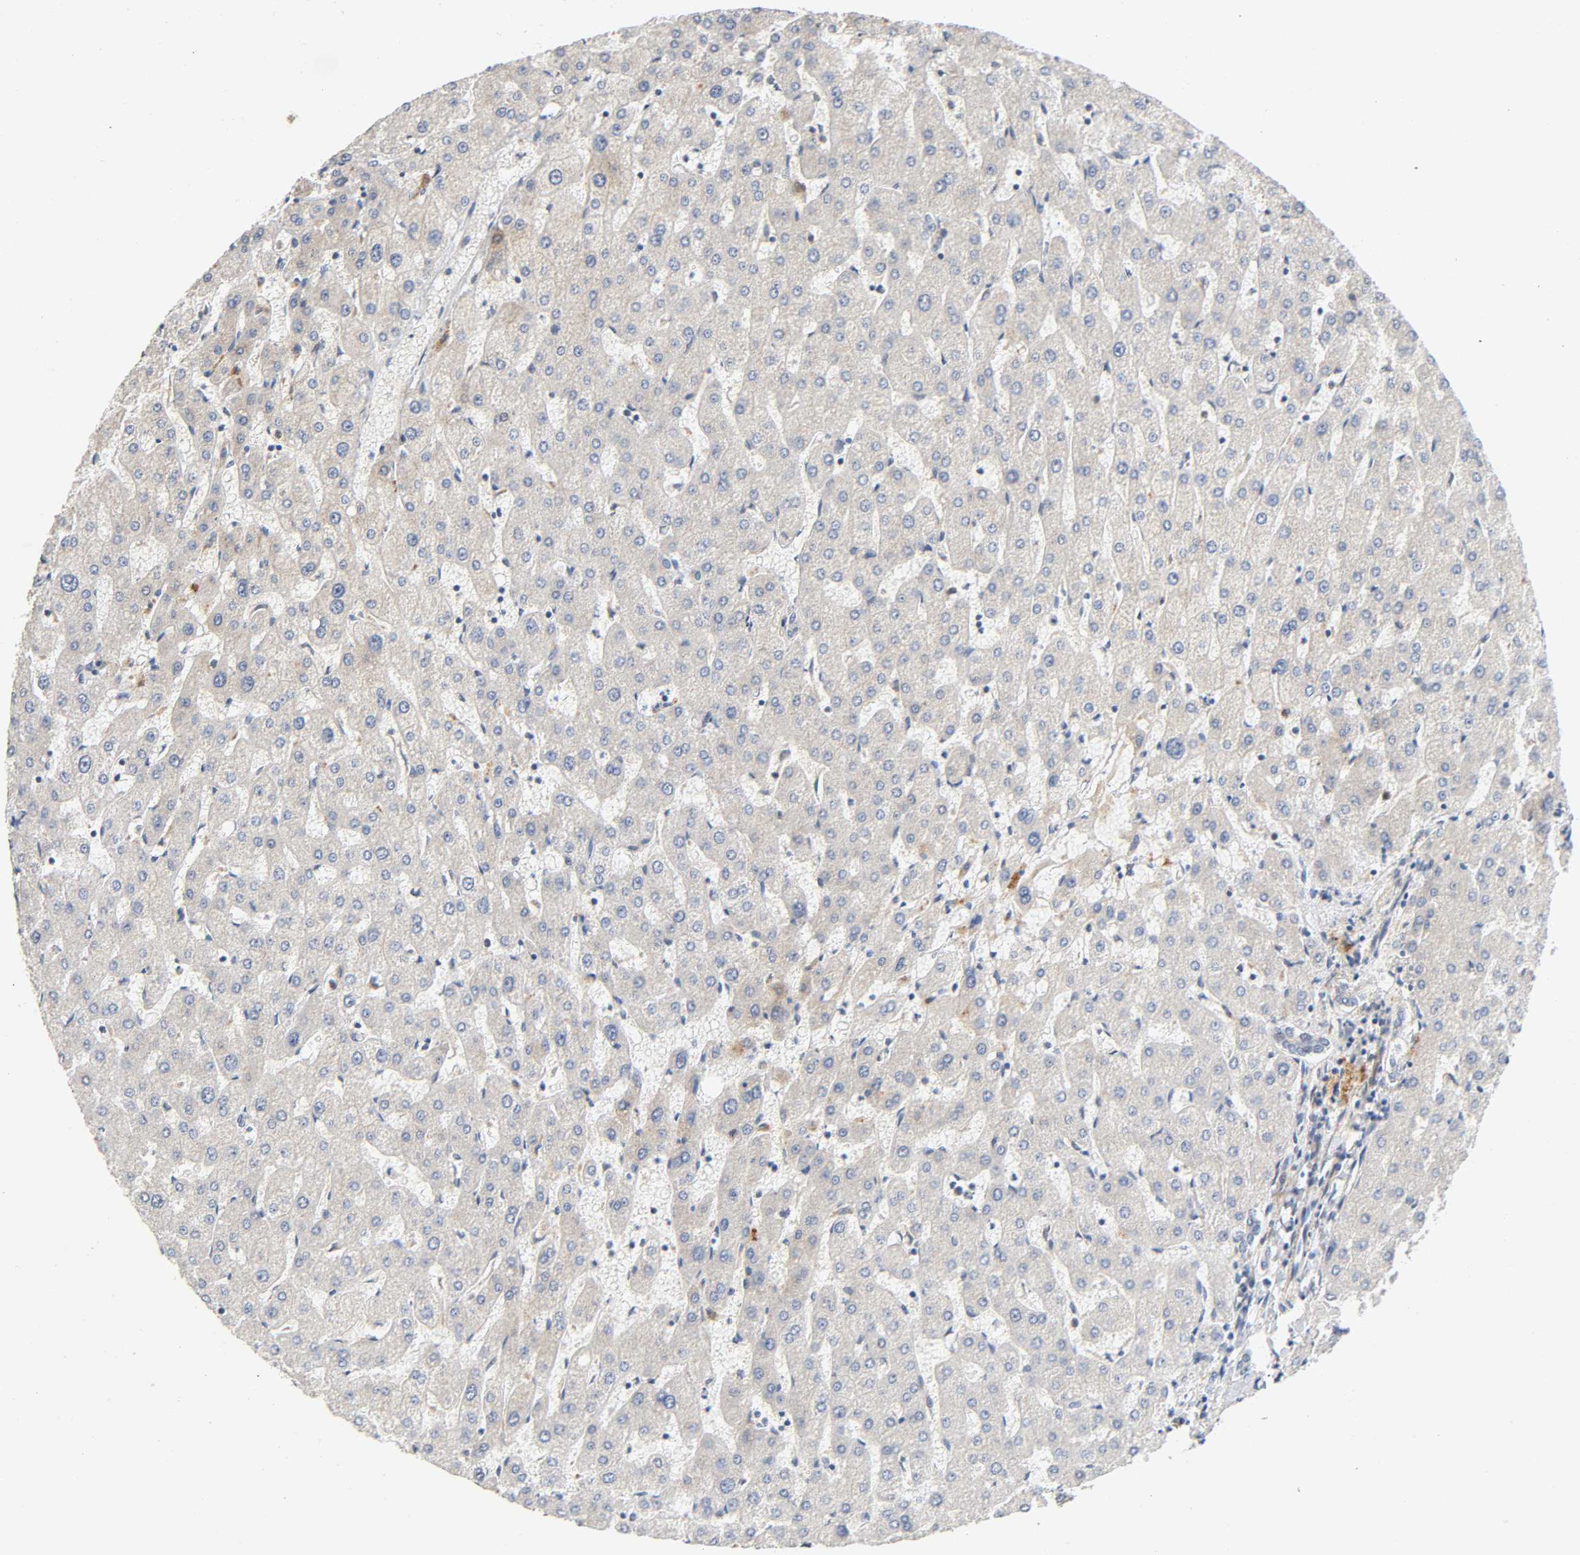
{"staining": {"intensity": "negative", "quantity": "none", "location": "none"}, "tissue": "liver", "cell_type": "Cholangiocytes", "image_type": "normal", "snomed": [{"axis": "morphology", "description": "Normal tissue, NOS"}, {"axis": "topography", "description": "Liver"}], "caption": "The image reveals no significant expression in cholangiocytes of liver. (DAB immunohistochemistry with hematoxylin counter stain).", "gene": "CASP9", "patient": {"sex": "male", "age": 67}}